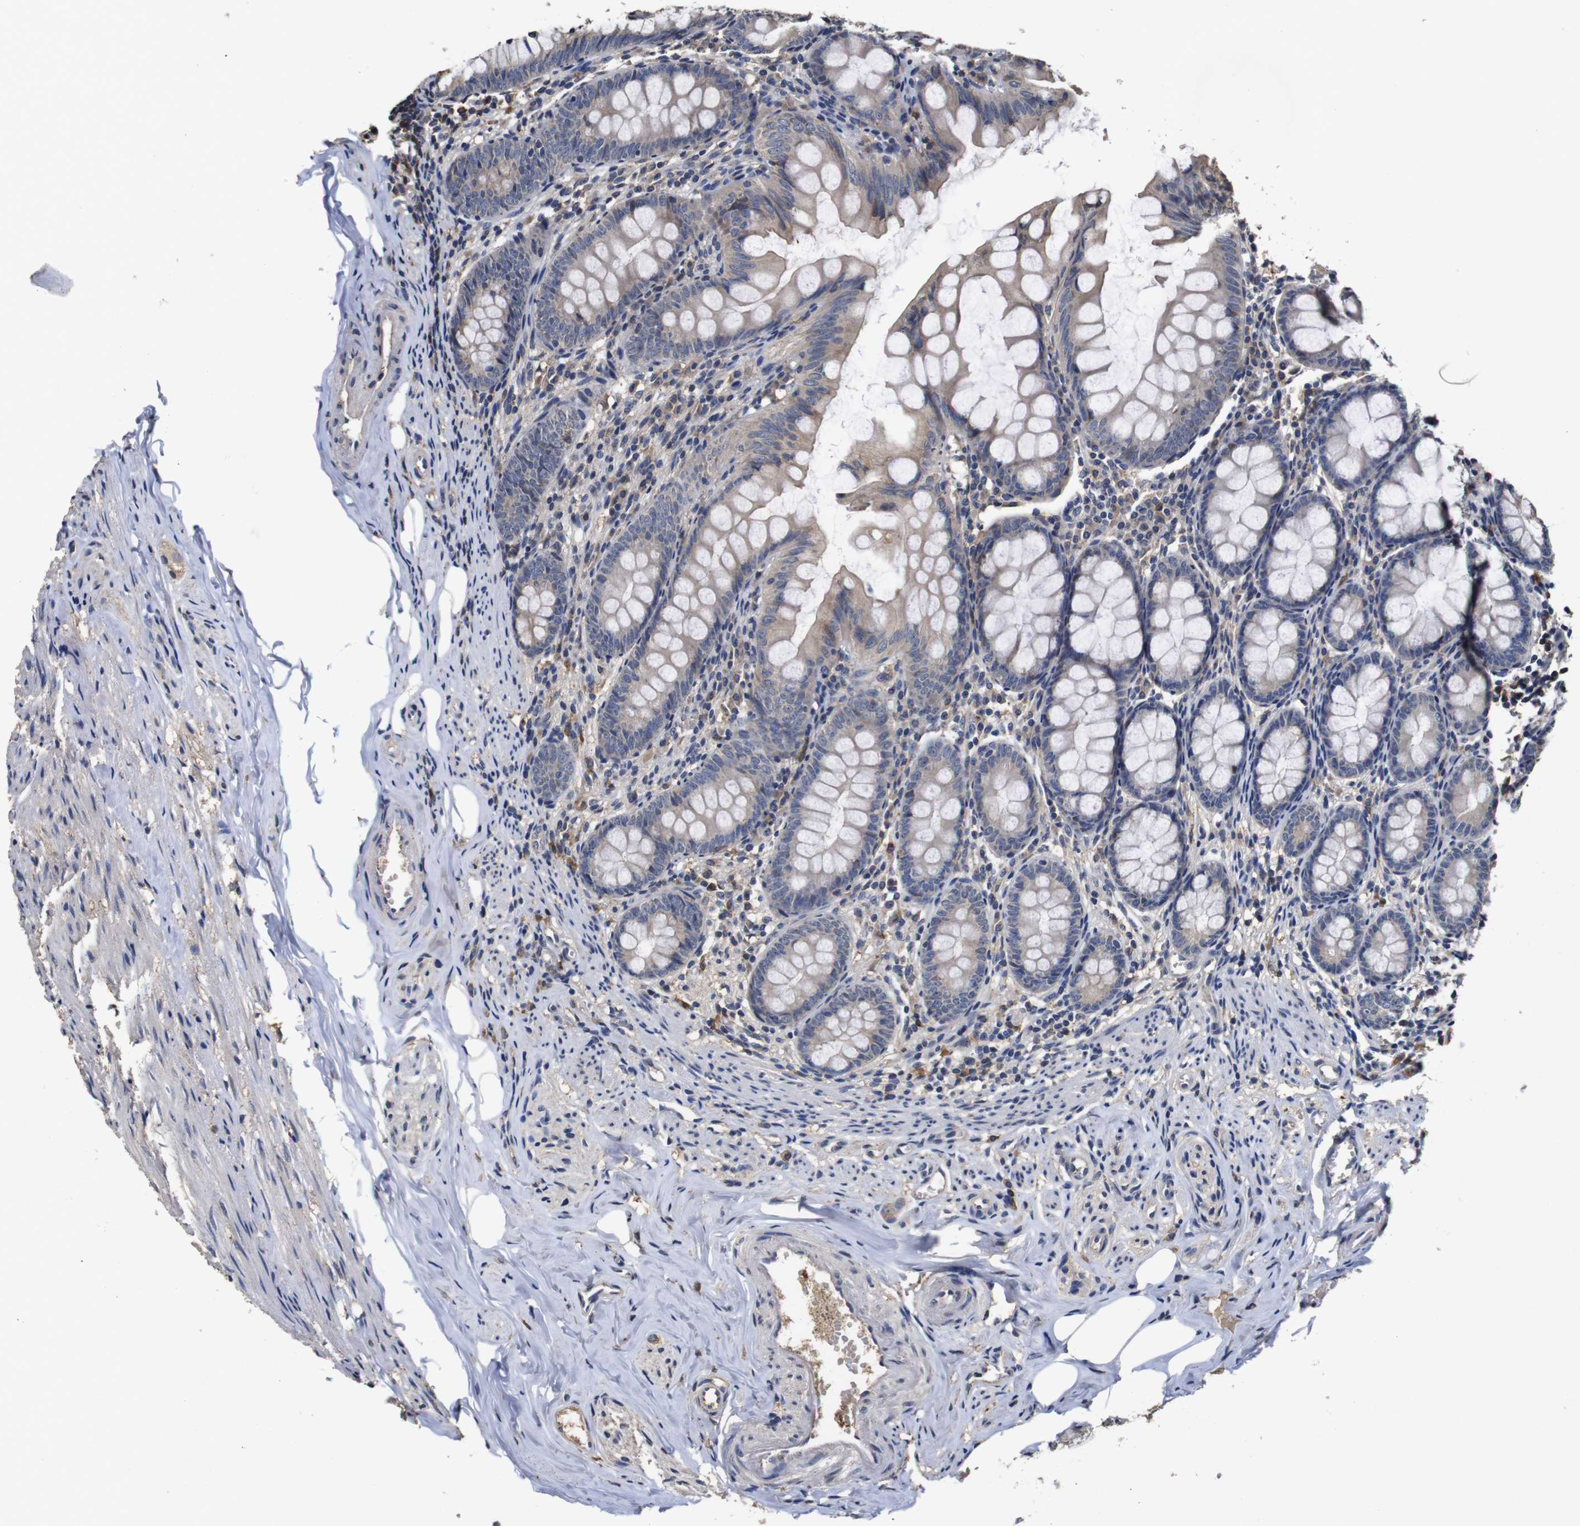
{"staining": {"intensity": "moderate", "quantity": "25%-75%", "location": "cytoplasmic/membranous"}, "tissue": "appendix", "cell_type": "Glandular cells", "image_type": "normal", "snomed": [{"axis": "morphology", "description": "Normal tissue, NOS"}, {"axis": "topography", "description": "Appendix"}], "caption": "IHC (DAB) staining of normal human appendix reveals moderate cytoplasmic/membranous protein positivity in approximately 25%-75% of glandular cells.", "gene": "ARHGAP24", "patient": {"sex": "female", "age": 77}}